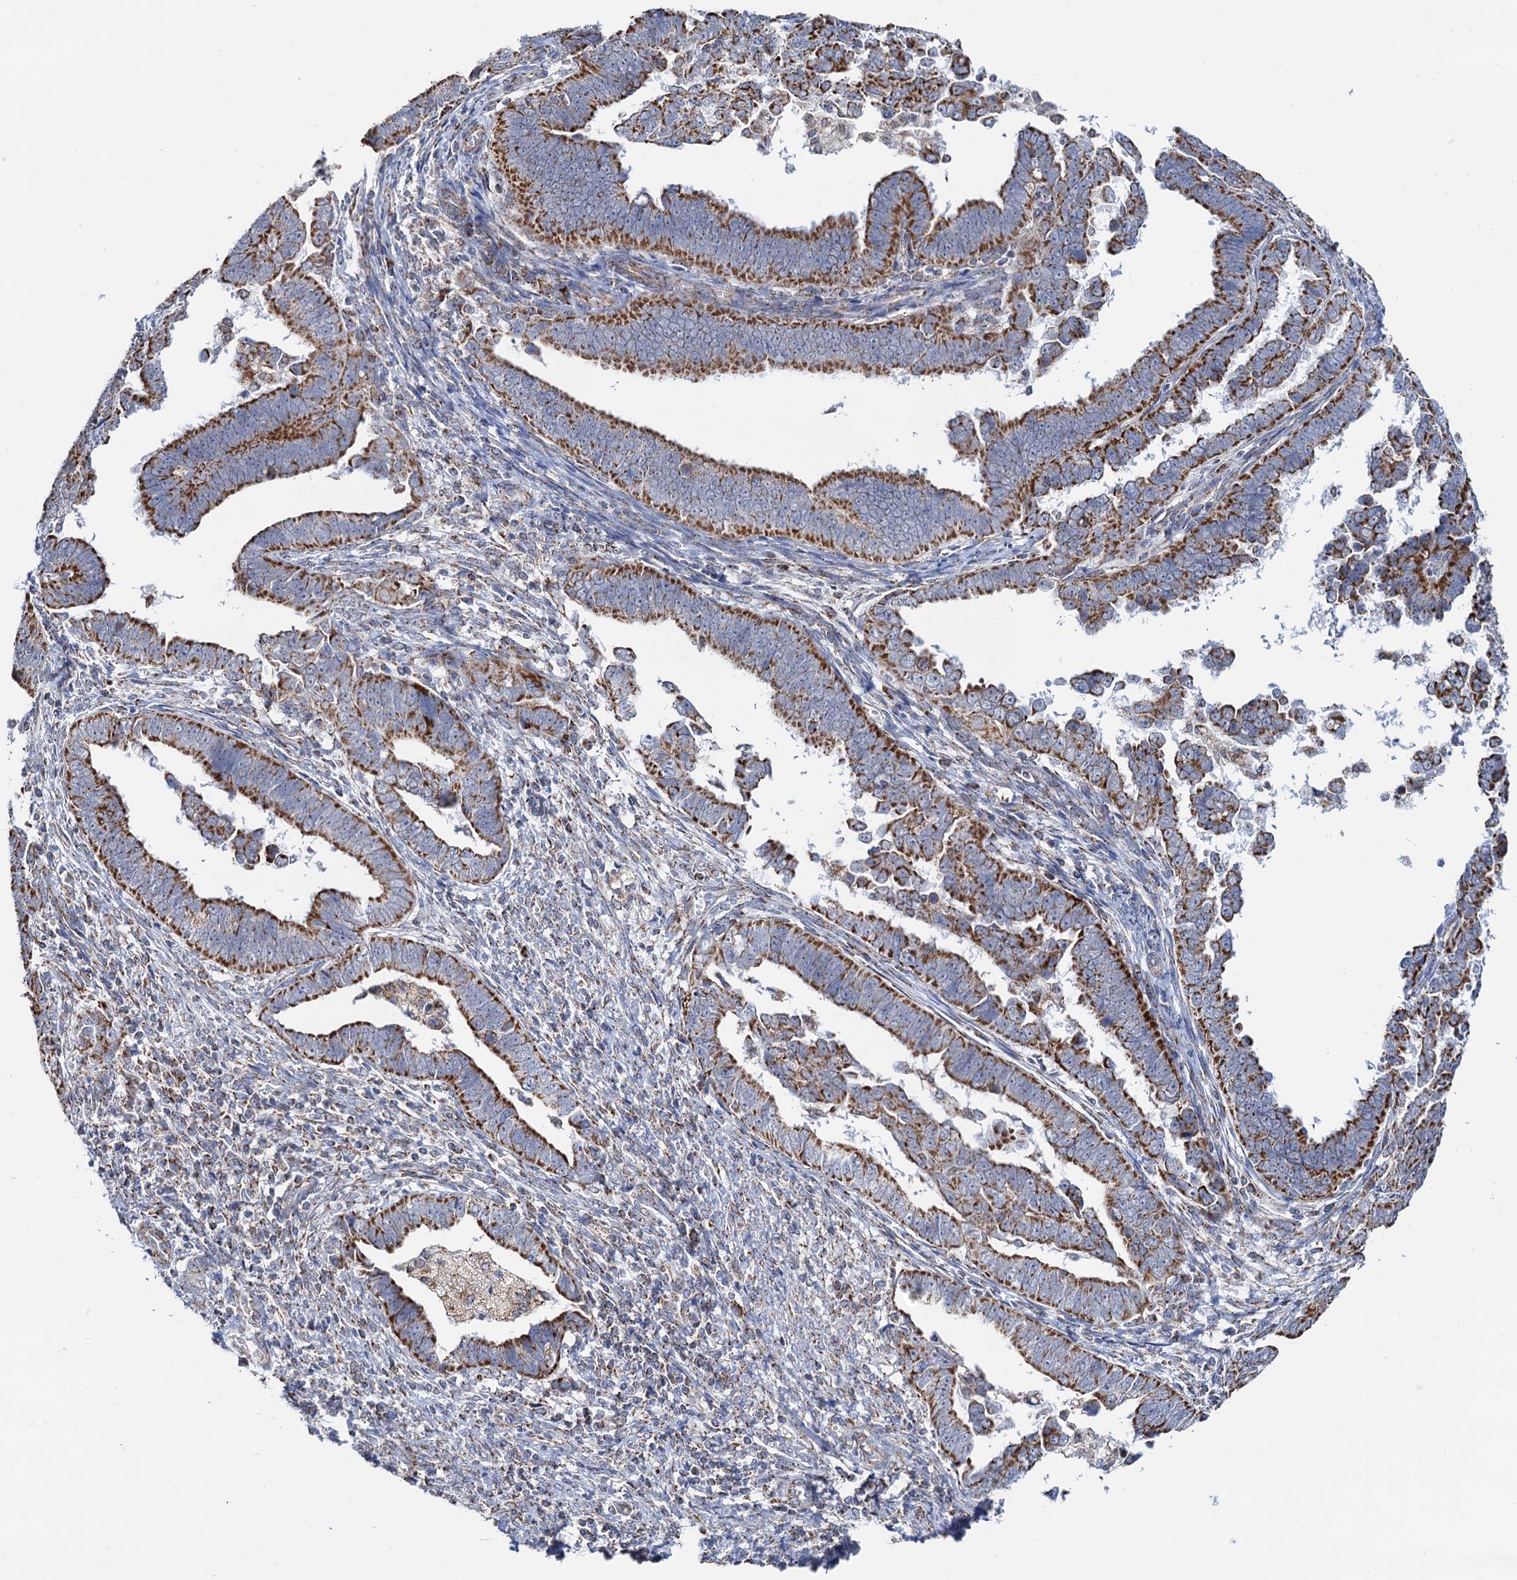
{"staining": {"intensity": "strong", "quantity": ">75%", "location": "cytoplasmic/membranous"}, "tissue": "endometrial cancer", "cell_type": "Tumor cells", "image_type": "cancer", "snomed": [{"axis": "morphology", "description": "Adenocarcinoma, NOS"}, {"axis": "topography", "description": "Endometrium"}], "caption": "This photomicrograph exhibits endometrial adenocarcinoma stained with immunohistochemistry to label a protein in brown. The cytoplasmic/membranous of tumor cells show strong positivity for the protein. Nuclei are counter-stained blue.", "gene": "C2CD3", "patient": {"sex": "female", "age": 75}}